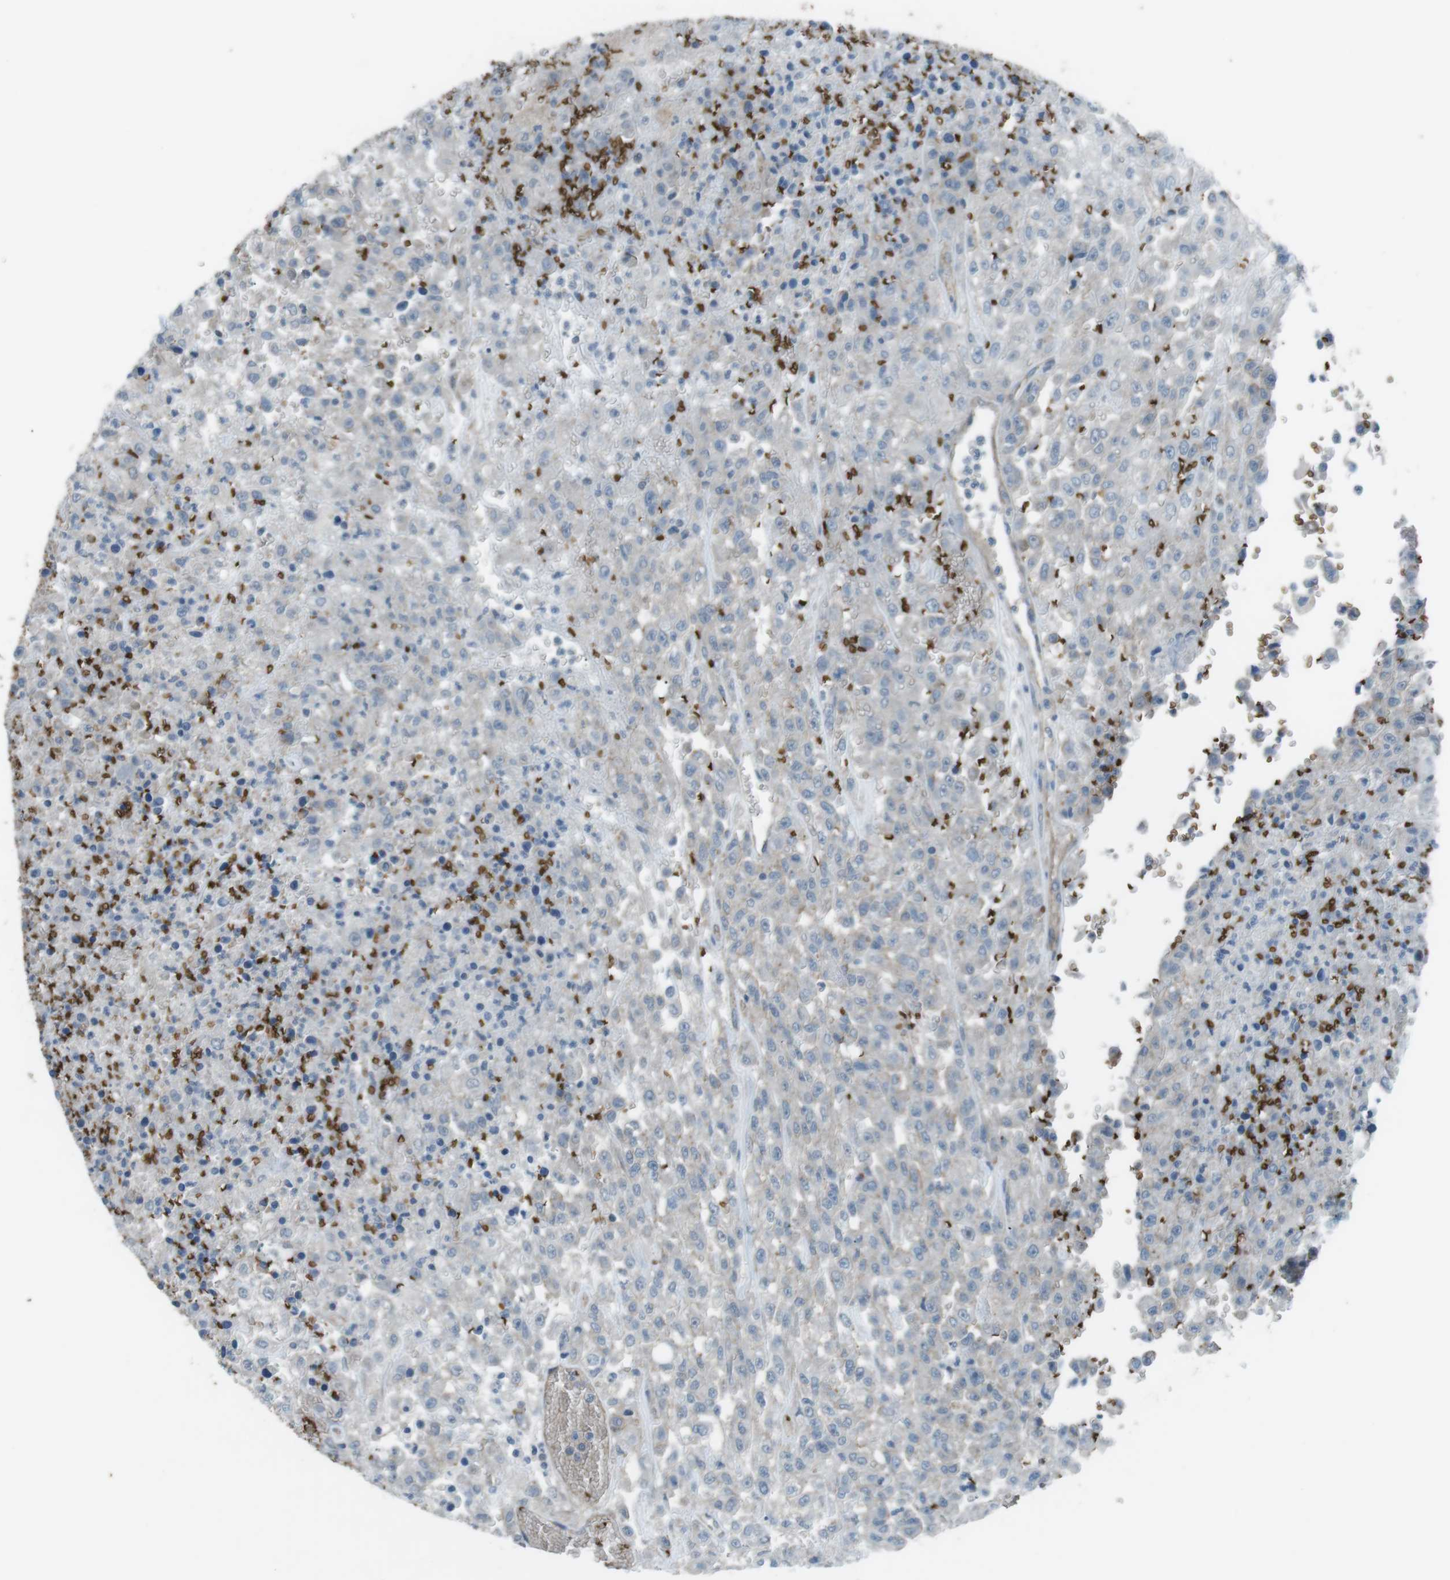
{"staining": {"intensity": "negative", "quantity": "none", "location": "none"}, "tissue": "urothelial cancer", "cell_type": "Tumor cells", "image_type": "cancer", "snomed": [{"axis": "morphology", "description": "Urothelial carcinoma, High grade"}, {"axis": "topography", "description": "Urinary bladder"}], "caption": "High magnification brightfield microscopy of urothelial cancer stained with DAB (brown) and counterstained with hematoxylin (blue): tumor cells show no significant staining.", "gene": "SPTA1", "patient": {"sex": "male", "age": 46}}